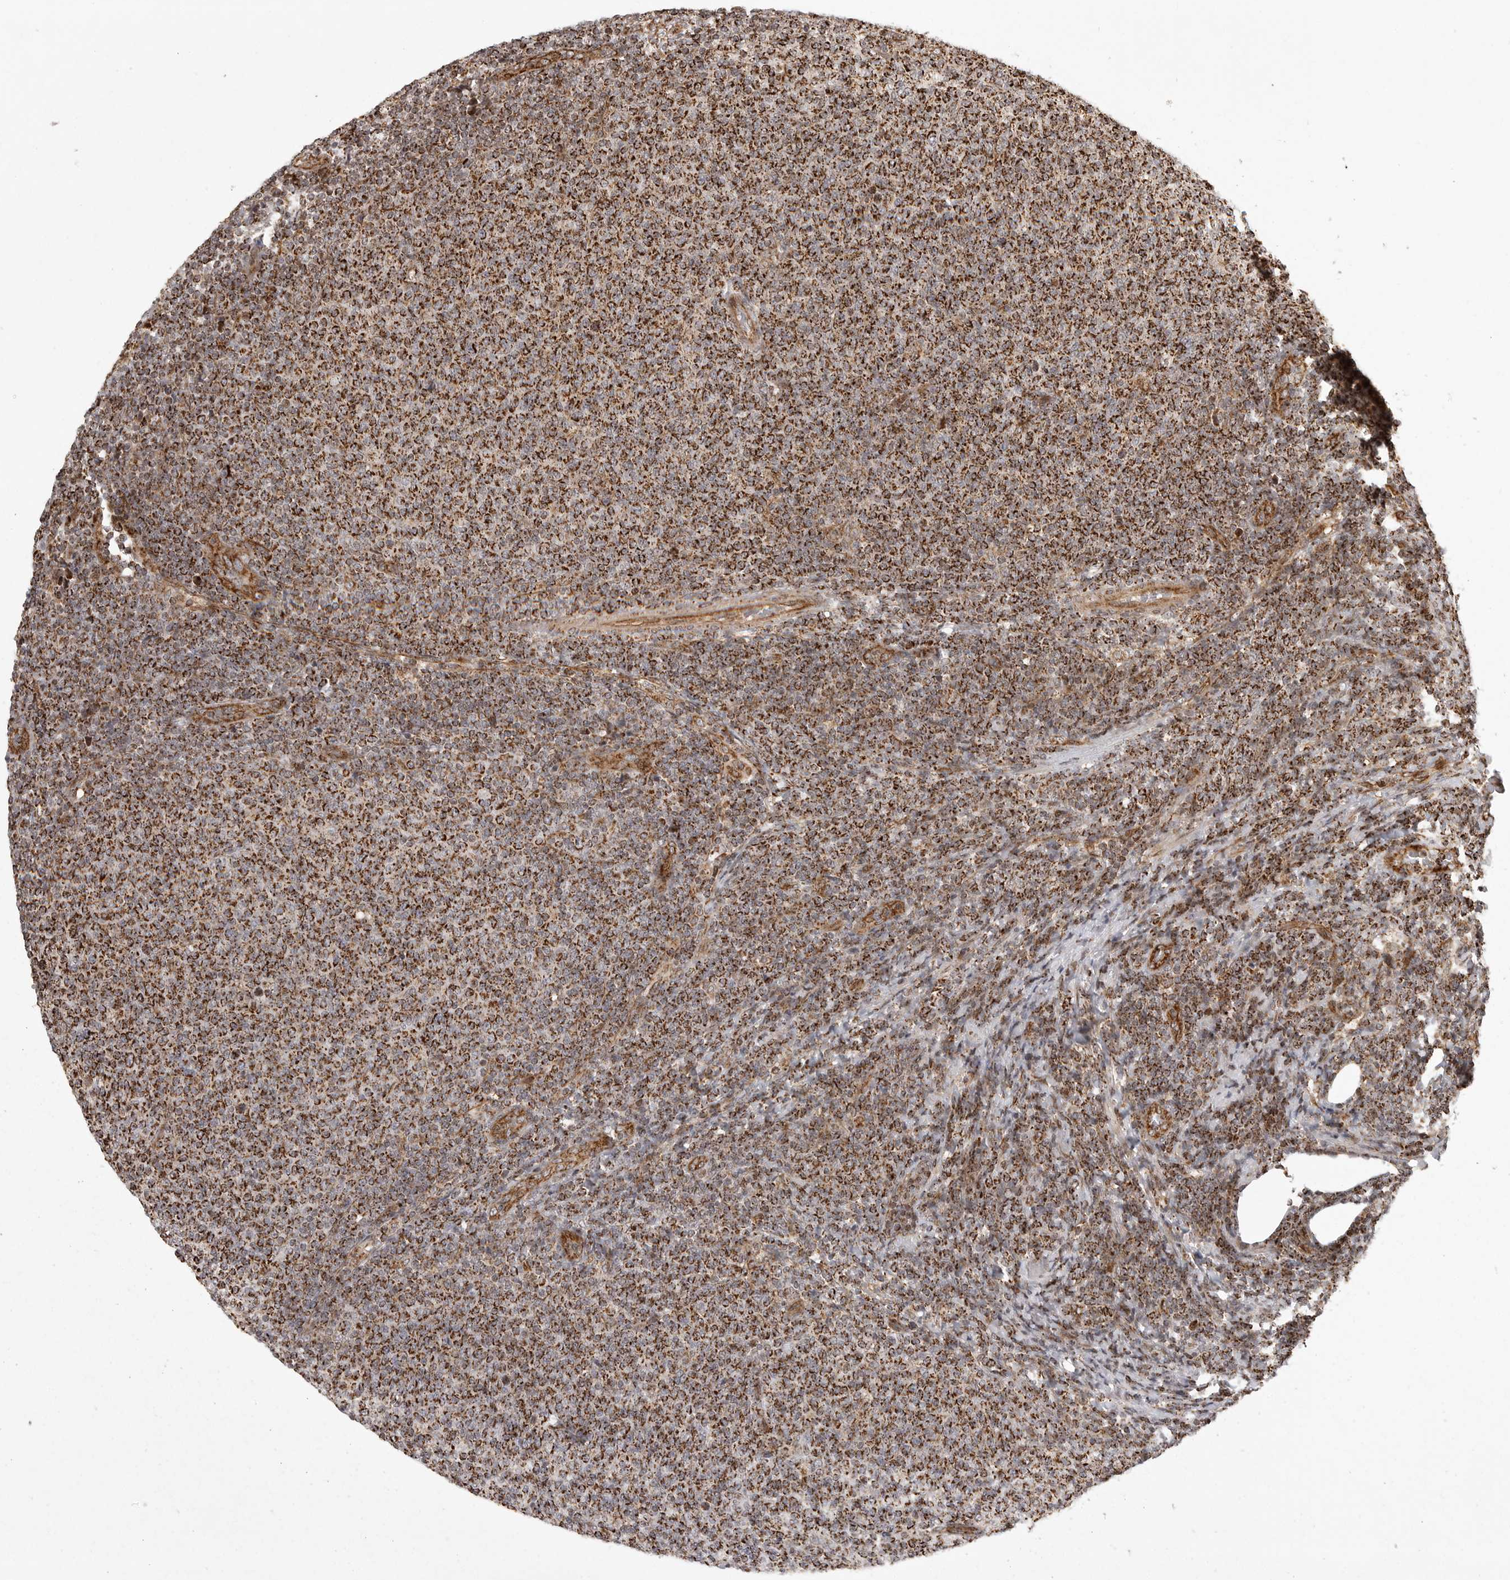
{"staining": {"intensity": "strong", "quantity": ">75%", "location": "cytoplasmic/membranous"}, "tissue": "lymphoma", "cell_type": "Tumor cells", "image_type": "cancer", "snomed": [{"axis": "morphology", "description": "Malignant lymphoma, non-Hodgkin's type, Low grade"}, {"axis": "topography", "description": "Lymph node"}], "caption": "Immunohistochemical staining of lymphoma exhibits high levels of strong cytoplasmic/membranous expression in approximately >75% of tumor cells.", "gene": "NARS2", "patient": {"sex": "male", "age": 66}}